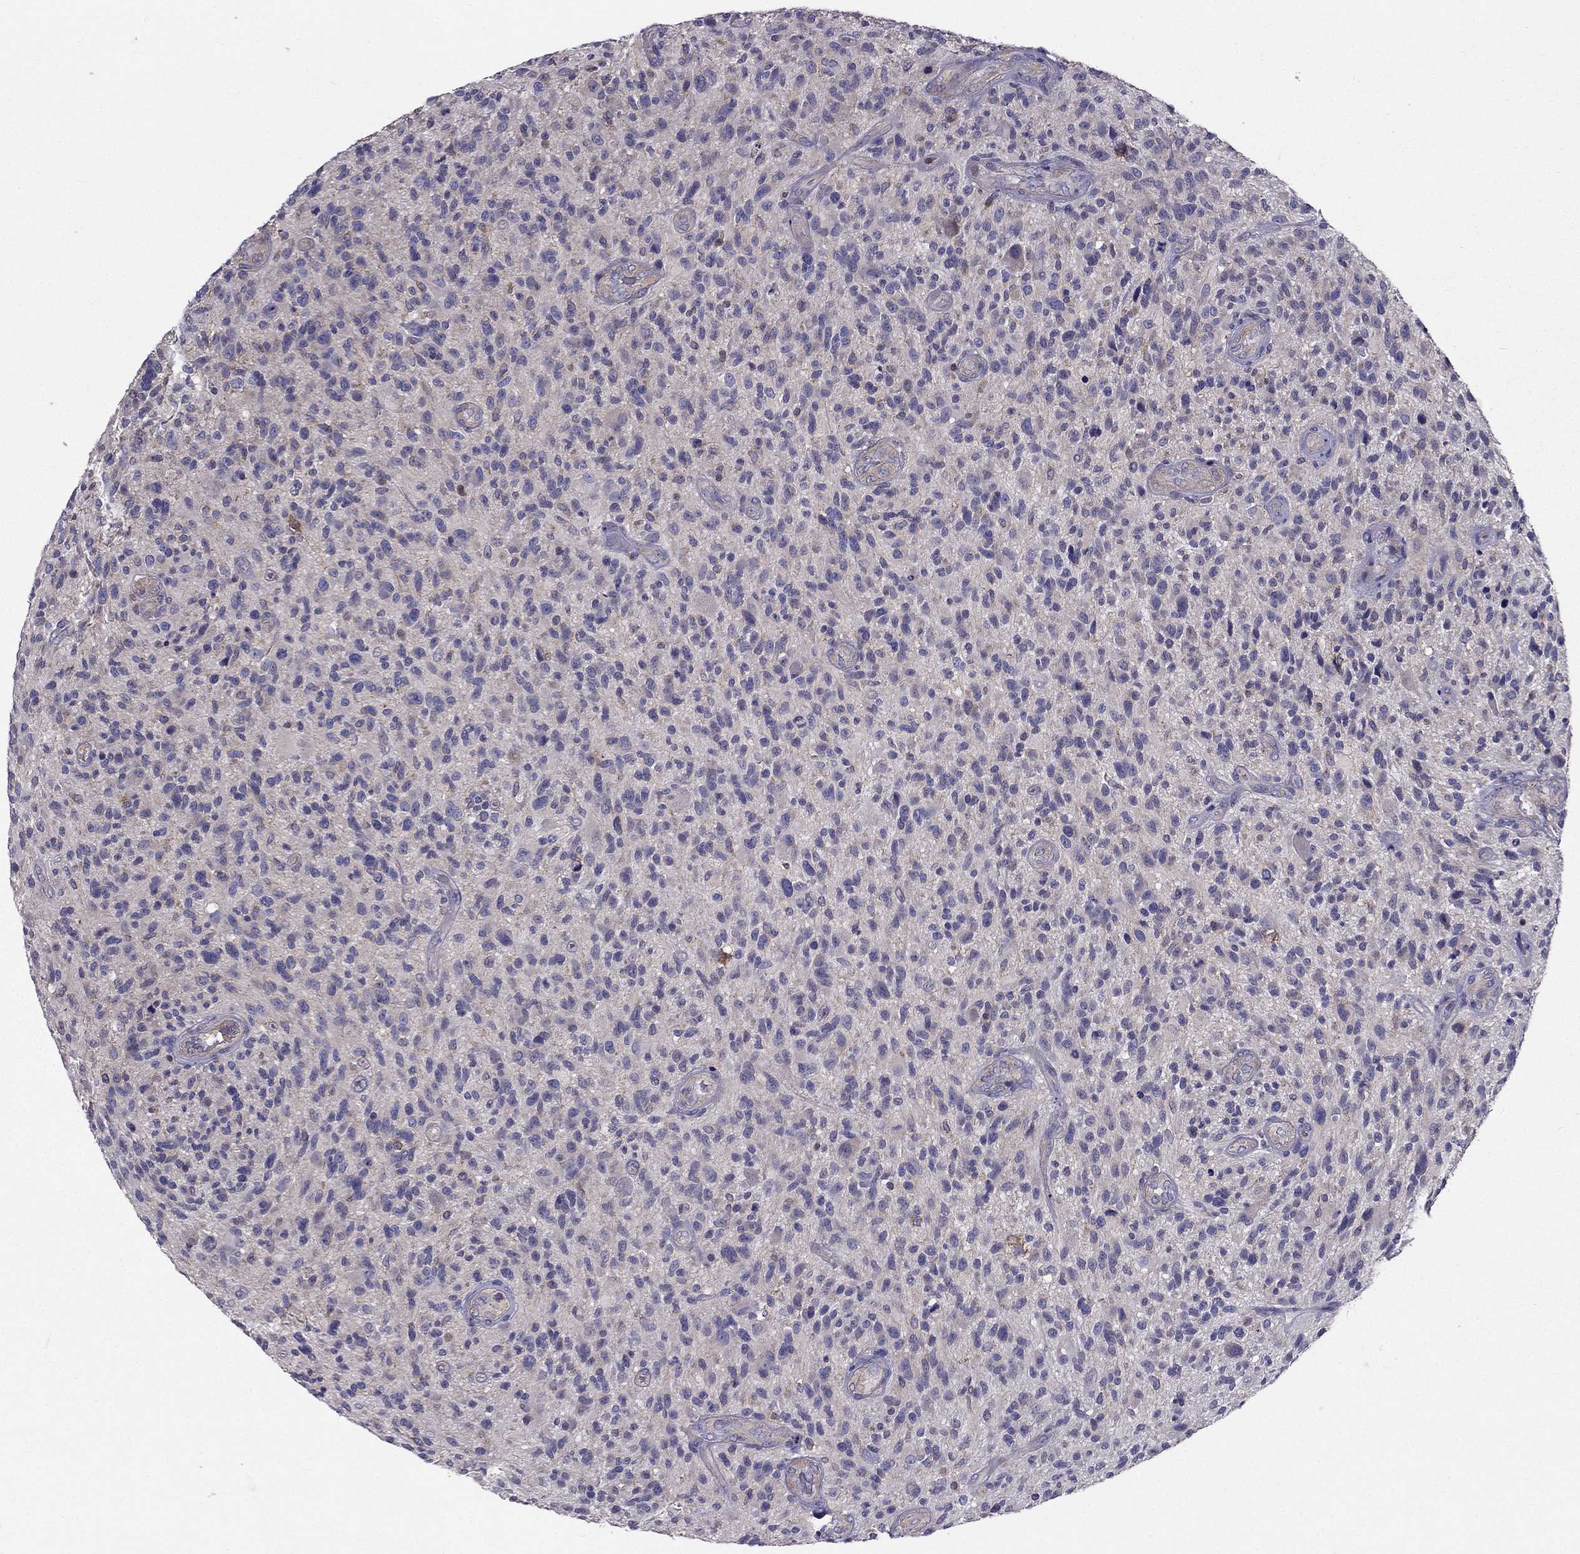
{"staining": {"intensity": "negative", "quantity": "none", "location": "none"}, "tissue": "glioma", "cell_type": "Tumor cells", "image_type": "cancer", "snomed": [{"axis": "morphology", "description": "Glioma, malignant, High grade"}, {"axis": "topography", "description": "Brain"}], "caption": "Malignant glioma (high-grade) was stained to show a protein in brown. There is no significant positivity in tumor cells. (DAB immunohistochemistry (IHC) with hematoxylin counter stain).", "gene": "AAK1", "patient": {"sex": "male", "age": 47}}